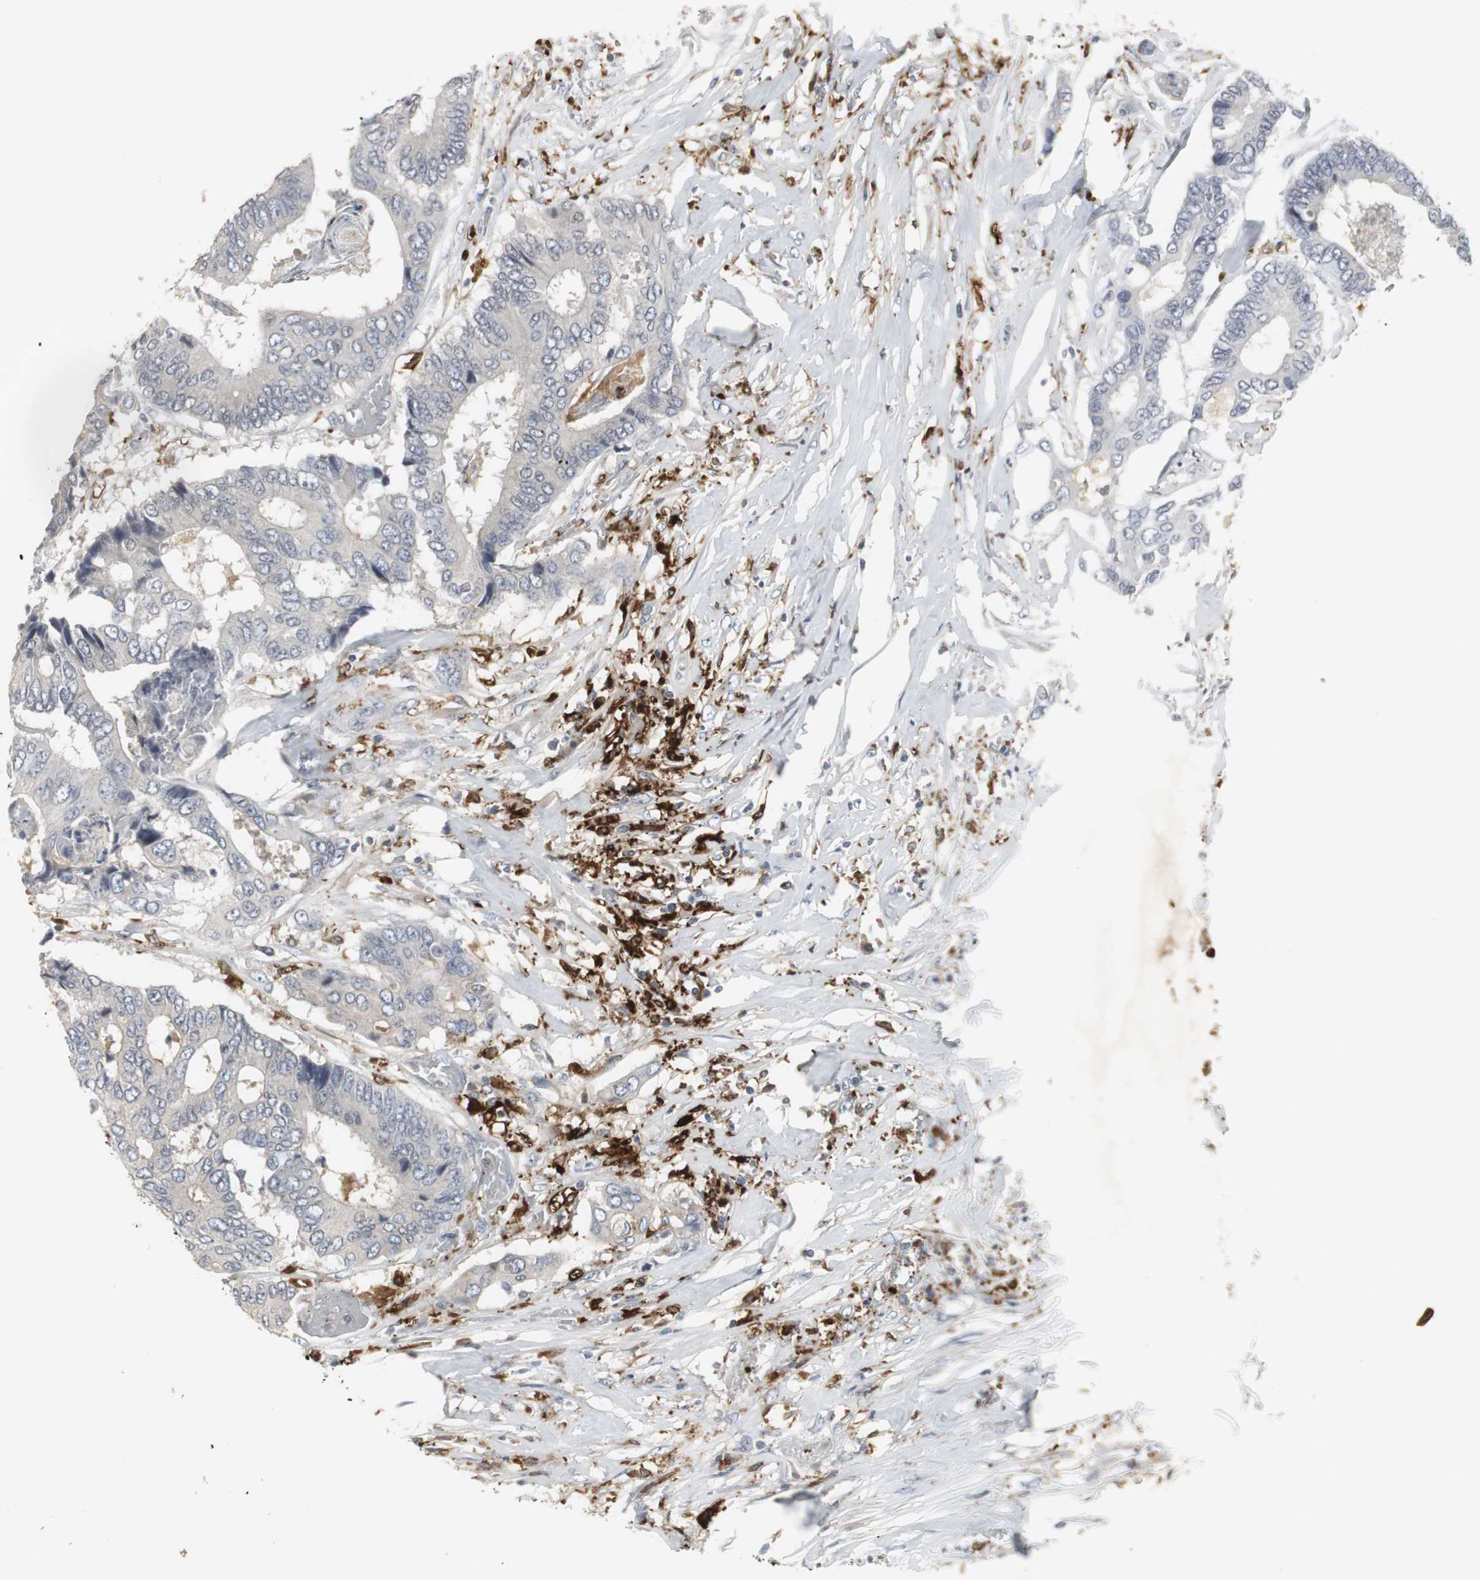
{"staining": {"intensity": "negative", "quantity": "none", "location": "none"}, "tissue": "colorectal cancer", "cell_type": "Tumor cells", "image_type": "cancer", "snomed": [{"axis": "morphology", "description": "Adenocarcinoma, NOS"}, {"axis": "topography", "description": "Rectum"}], "caption": "A micrograph of human colorectal cancer (adenocarcinoma) is negative for staining in tumor cells.", "gene": "PI15", "patient": {"sex": "male", "age": 55}}